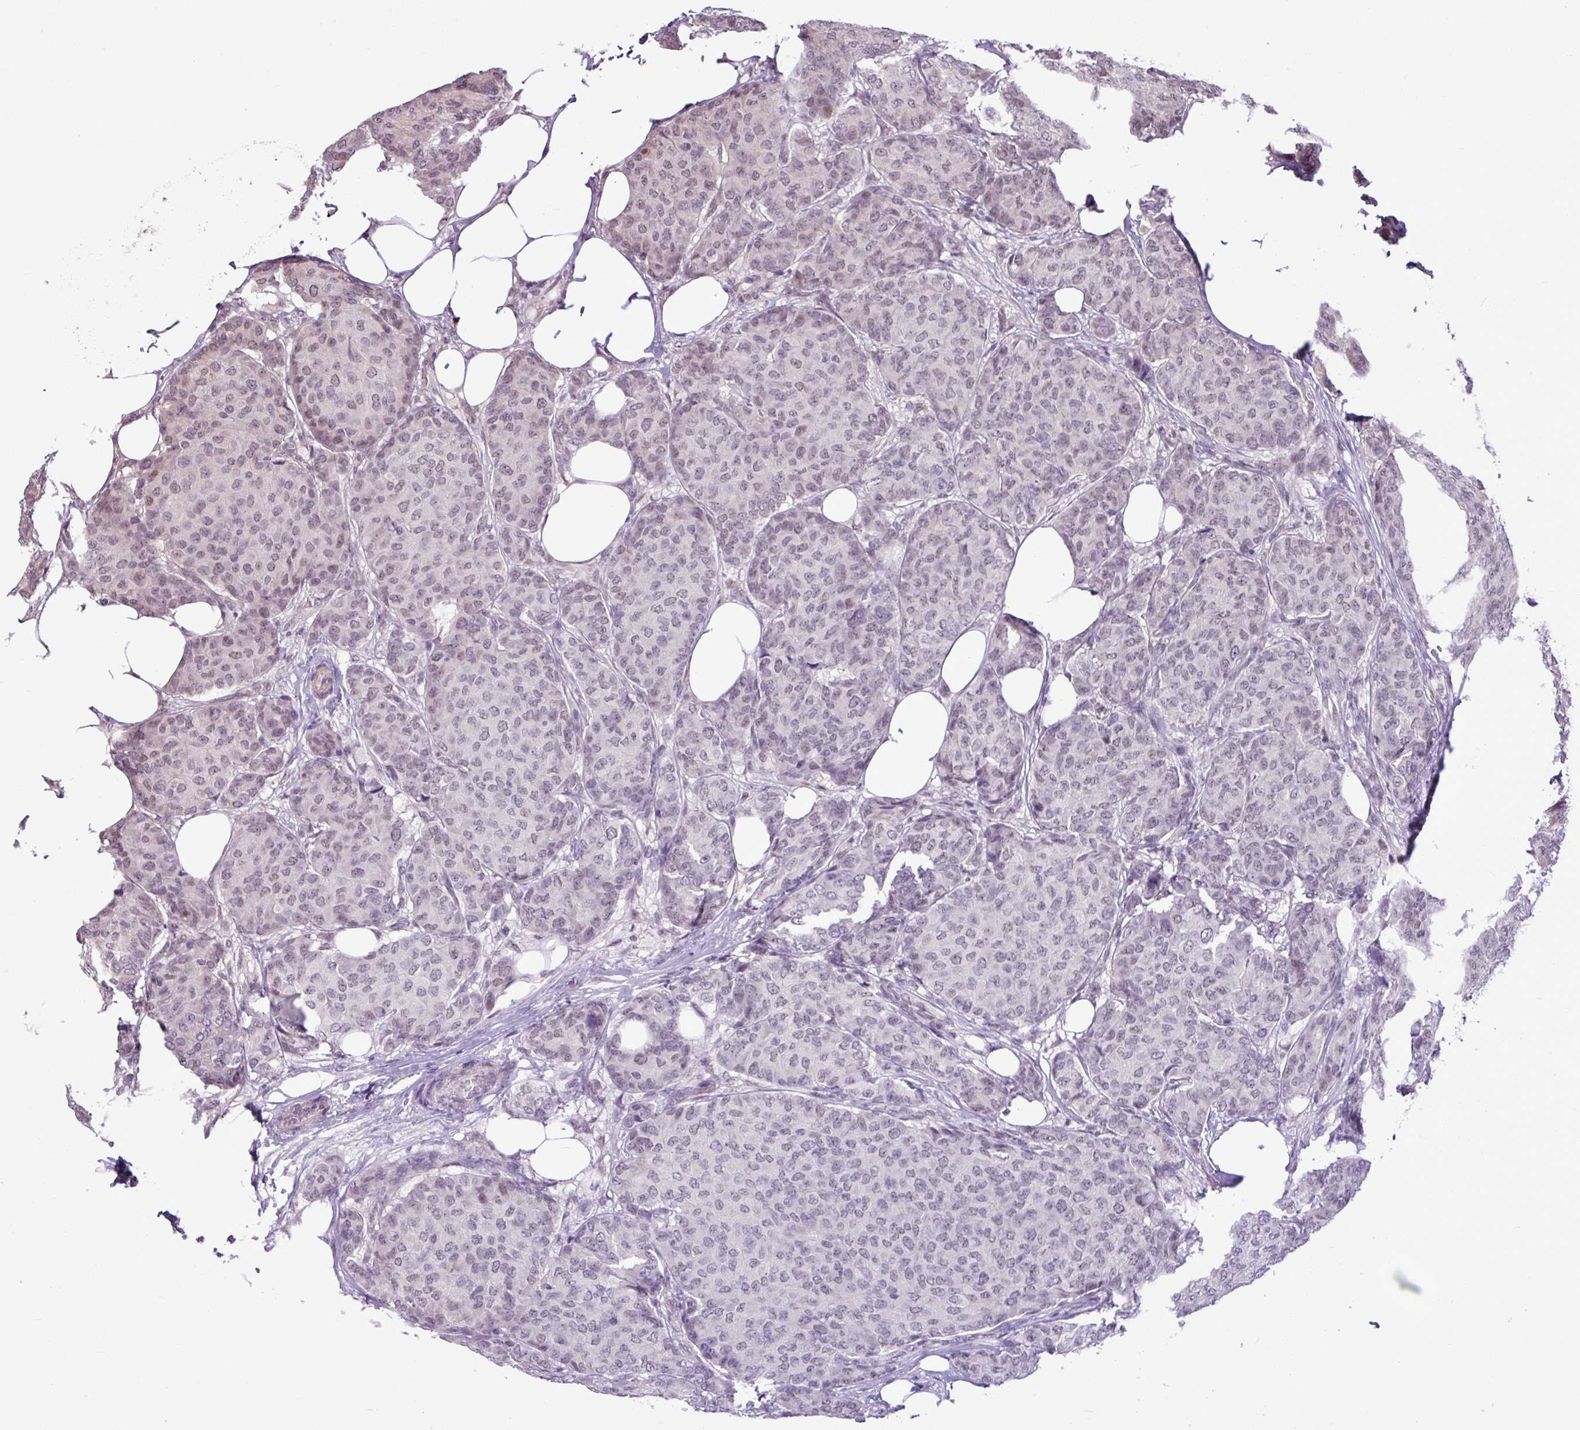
{"staining": {"intensity": "weak", "quantity": "25%-75%", "location": "nuclear"}, "tissue": "breast cancer", "cell_type": "Tumor cells", "image_type": "cancer", "snomed": [{"axis": "morphology", "description": "Duct carcinoma"}, {"axis": "topography", "description": "Breast"}], "caption": "Immunohistochemistry (IHC) micrograph of neoplastic tissue: breast cancer stained using immunohistochemistry (IHC) displays low levels of weak protein expression localized specifically in the nuclear of tumor cells, appearing as a nuclear brown color.", "gene": "UTP18", "patient": {"sex": "female", "age": 75}}